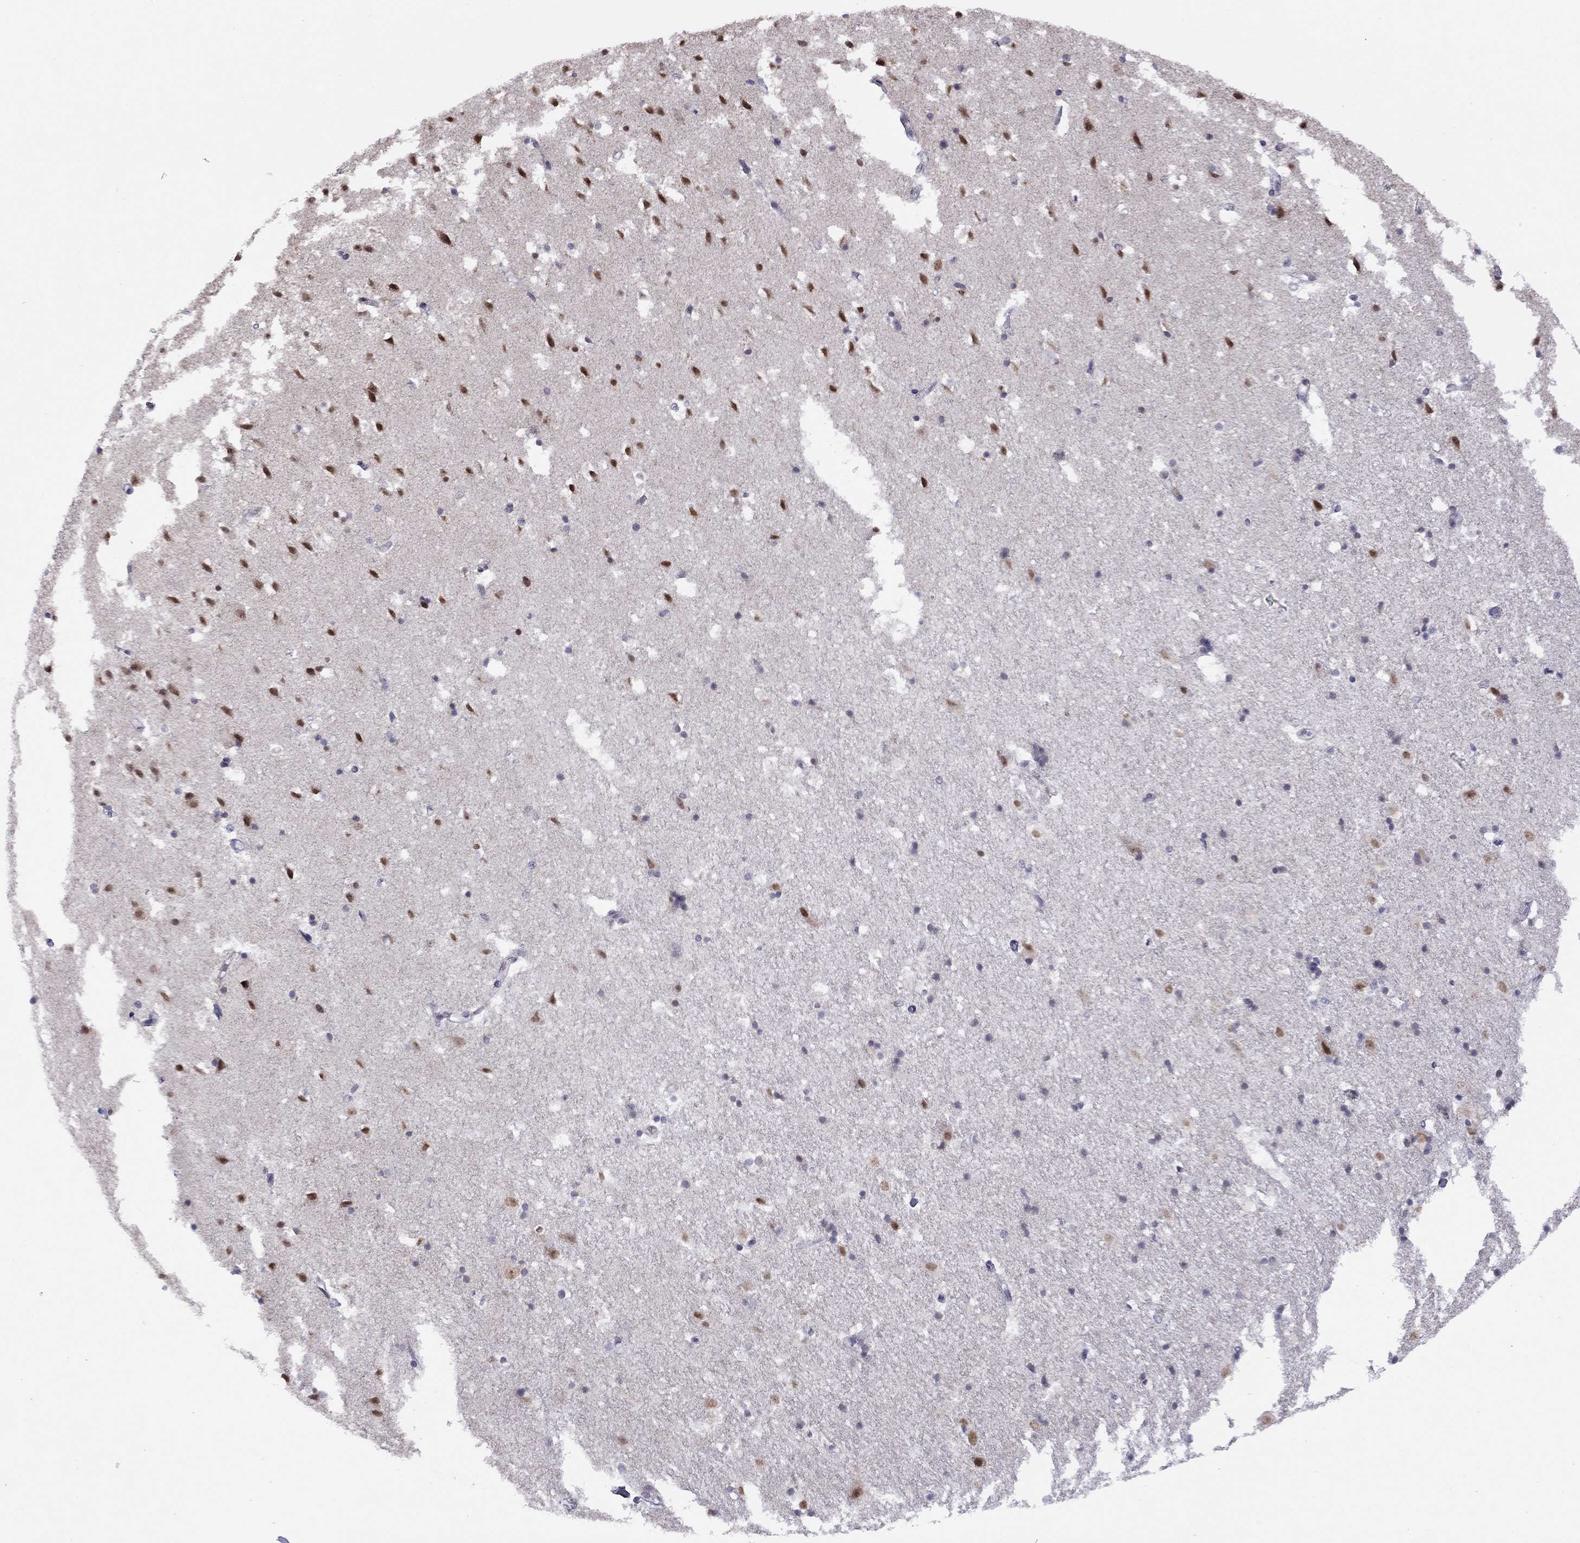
{"staining": {"intensity": "negative", "quantity": "none", "location": "none"}, "tissue": "hippocampus", "cell_type": "Glial cells", "image_type": "normal", "snomed": [{"axis": "morphology", "description": "Normal tissue, NOS"}, {"axis": "topography", "description": "Hippocampus"}], "caption": "Immunohistochemistry (IHC) histopathology image of unremarkable hippocampus stained for a protein (brown), which shows no positivity in glial cells. (Stains: DAB IHC with hematoxylin counter stain, Microscopy: brightfield microscopy at high magnification).", "gene": "HES5", "patient": {"sex": "male", "age": 49}}